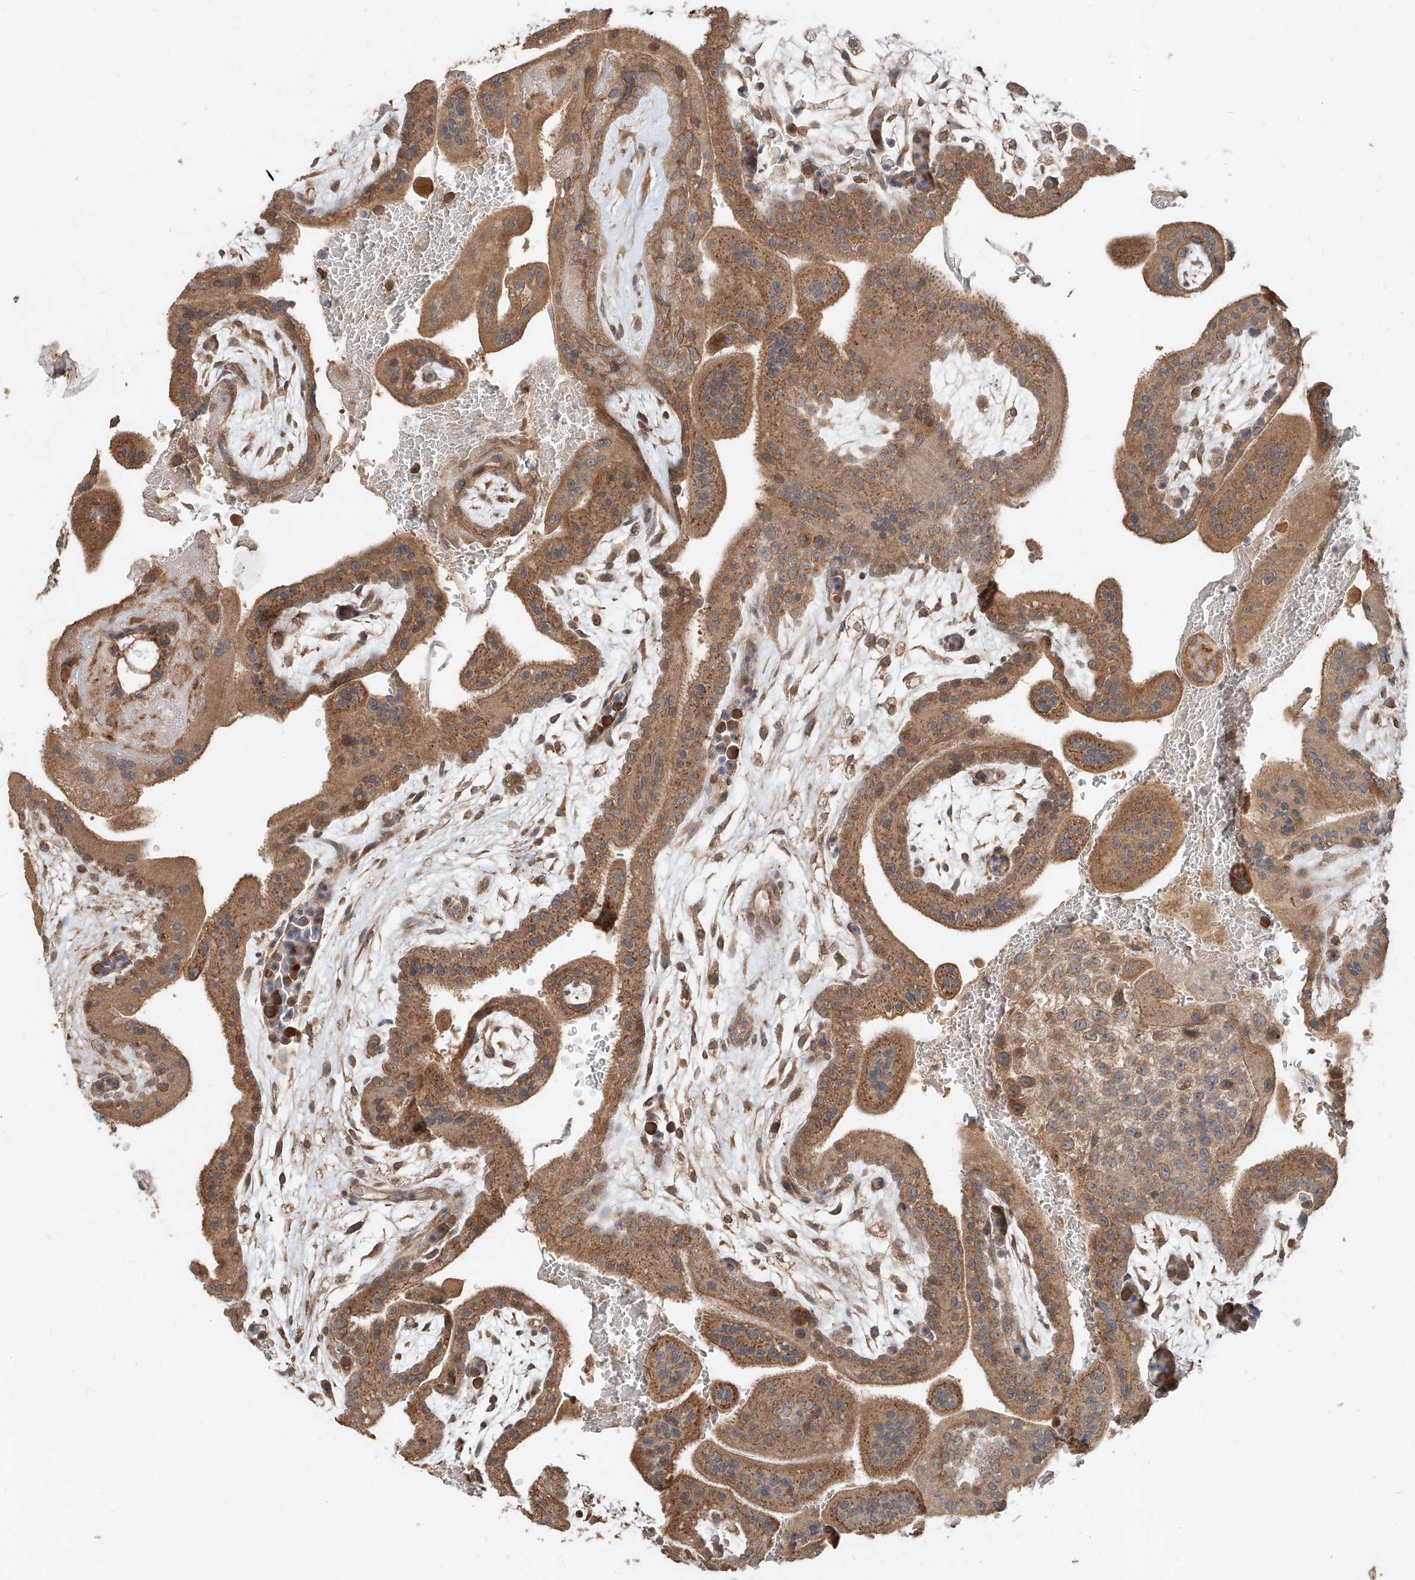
{"staining": {"intensity": "strong", "quantity": ">75%", "location": "cytoplasmic/membranous"}, "tissue": "placenta", "cell_type": "Decidual cells", "image_type": "normal", "snomed": [{"axis": "morphology", "description": "Normal tissue, NOS"}, {"axis": "topography", "description": "Placenta"}], "caption": "Immunohistochemistry histopathology image of unremarkable human placenta stained for a protein (brown), which exhibits high levels of strong cytoplasmic/membranous positivity in approximately >75% of decidual cells.", "gene": "STX19", "patient": {"sex": "female", "age": 35}}